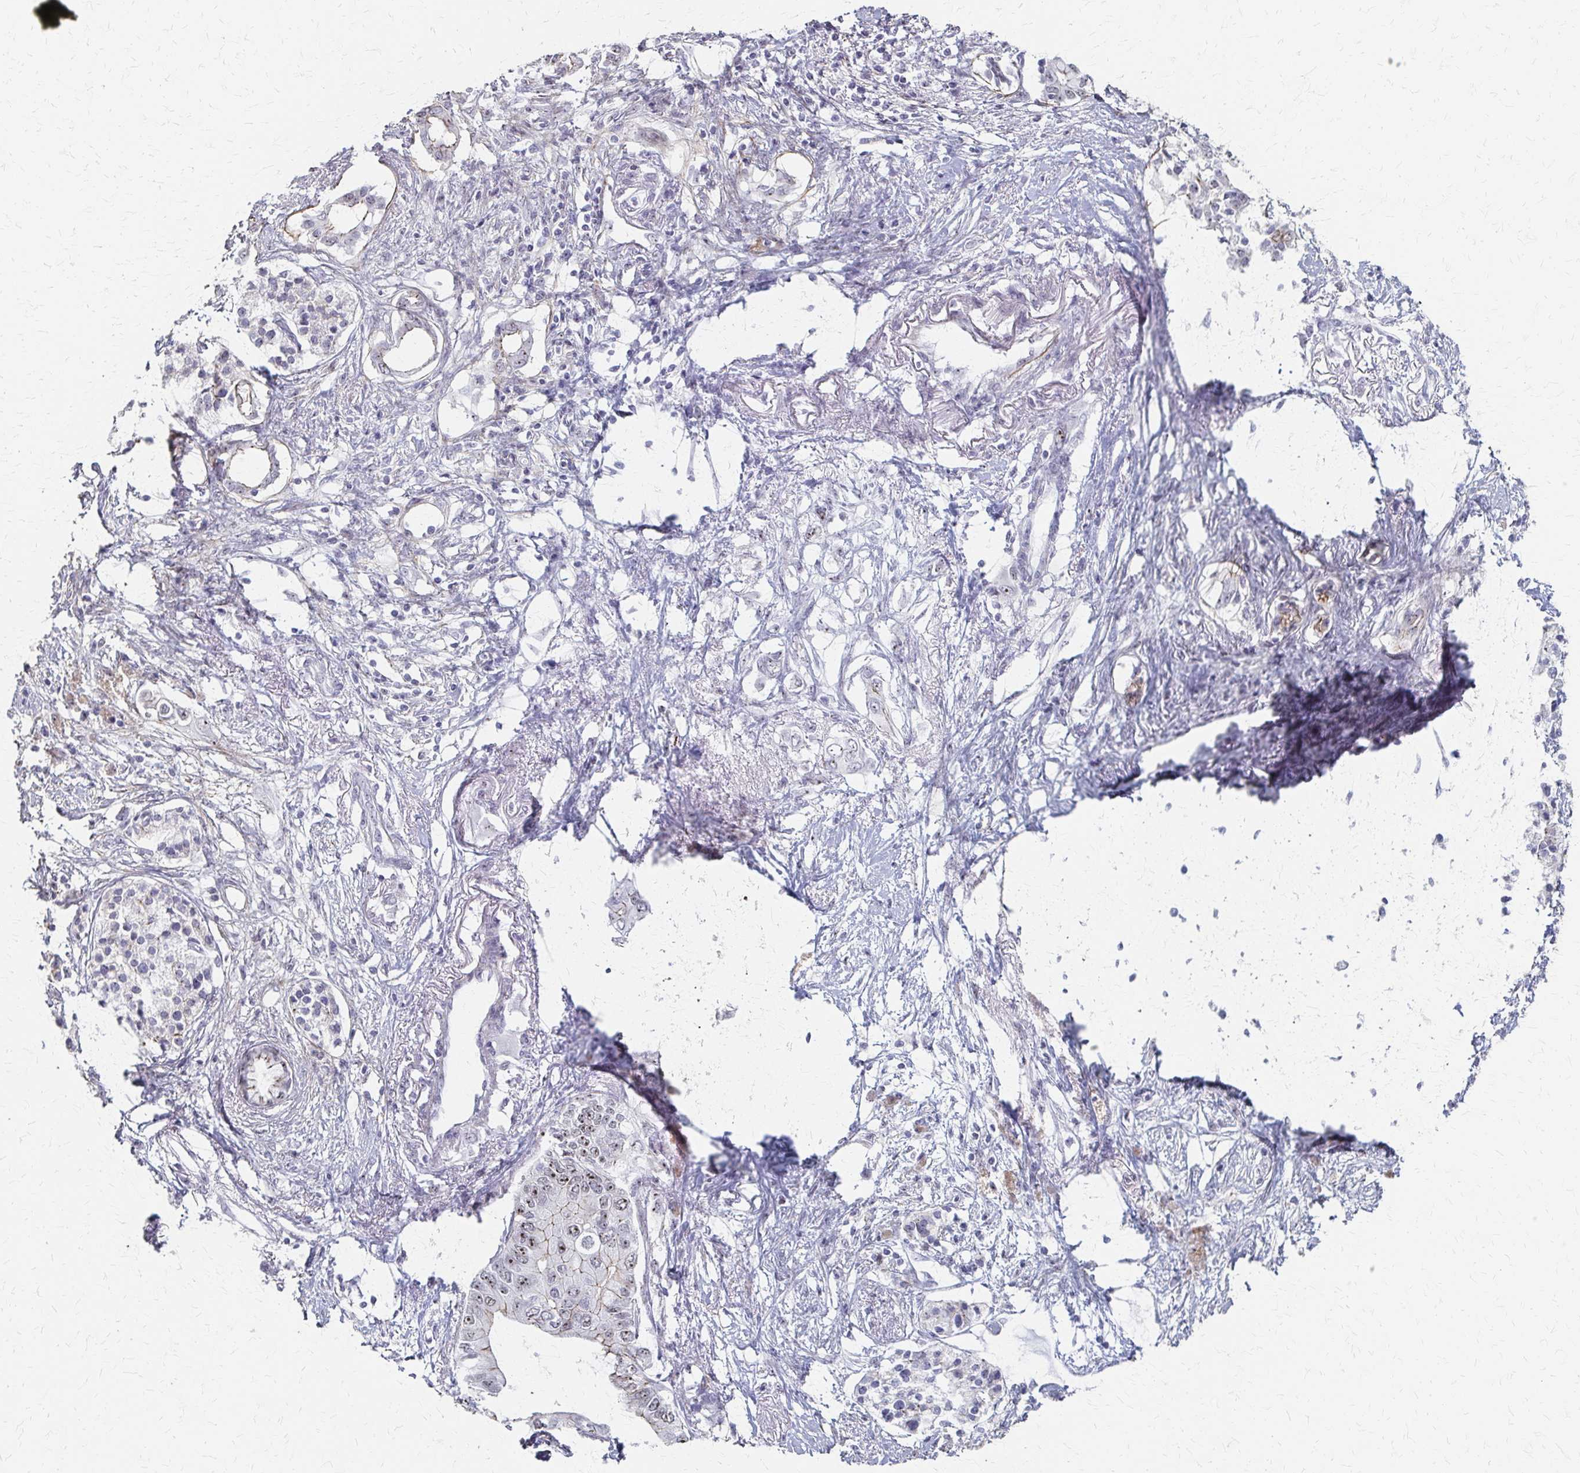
{"staining": {"intensity": "weak", "quantity": "<25%", "location": "nuclear"}, "tissue": "pancreatic cancer", "cell_type": "Tumor cells", "image_type": "cancer", "snomed": [{"axis": "morphology", "description": "Adenocarcinoma, NOS"}, {"axis": "topography", "description": "Pancreas"}], "caption": "An immunohistochemistry histopathology image of pancreatic cancer (adenocarcinoma) is shown. There is no staining in tumor cells of pancreatic cancer (adenocarcinoma). (Stains: DAB immunohistochemistry (IHC) with hematoxylin counter stain, Microscopy: brightfield microscopy at high magnification).", "gene": "PES1", "patient": {"sex": "female", "age": 63}}